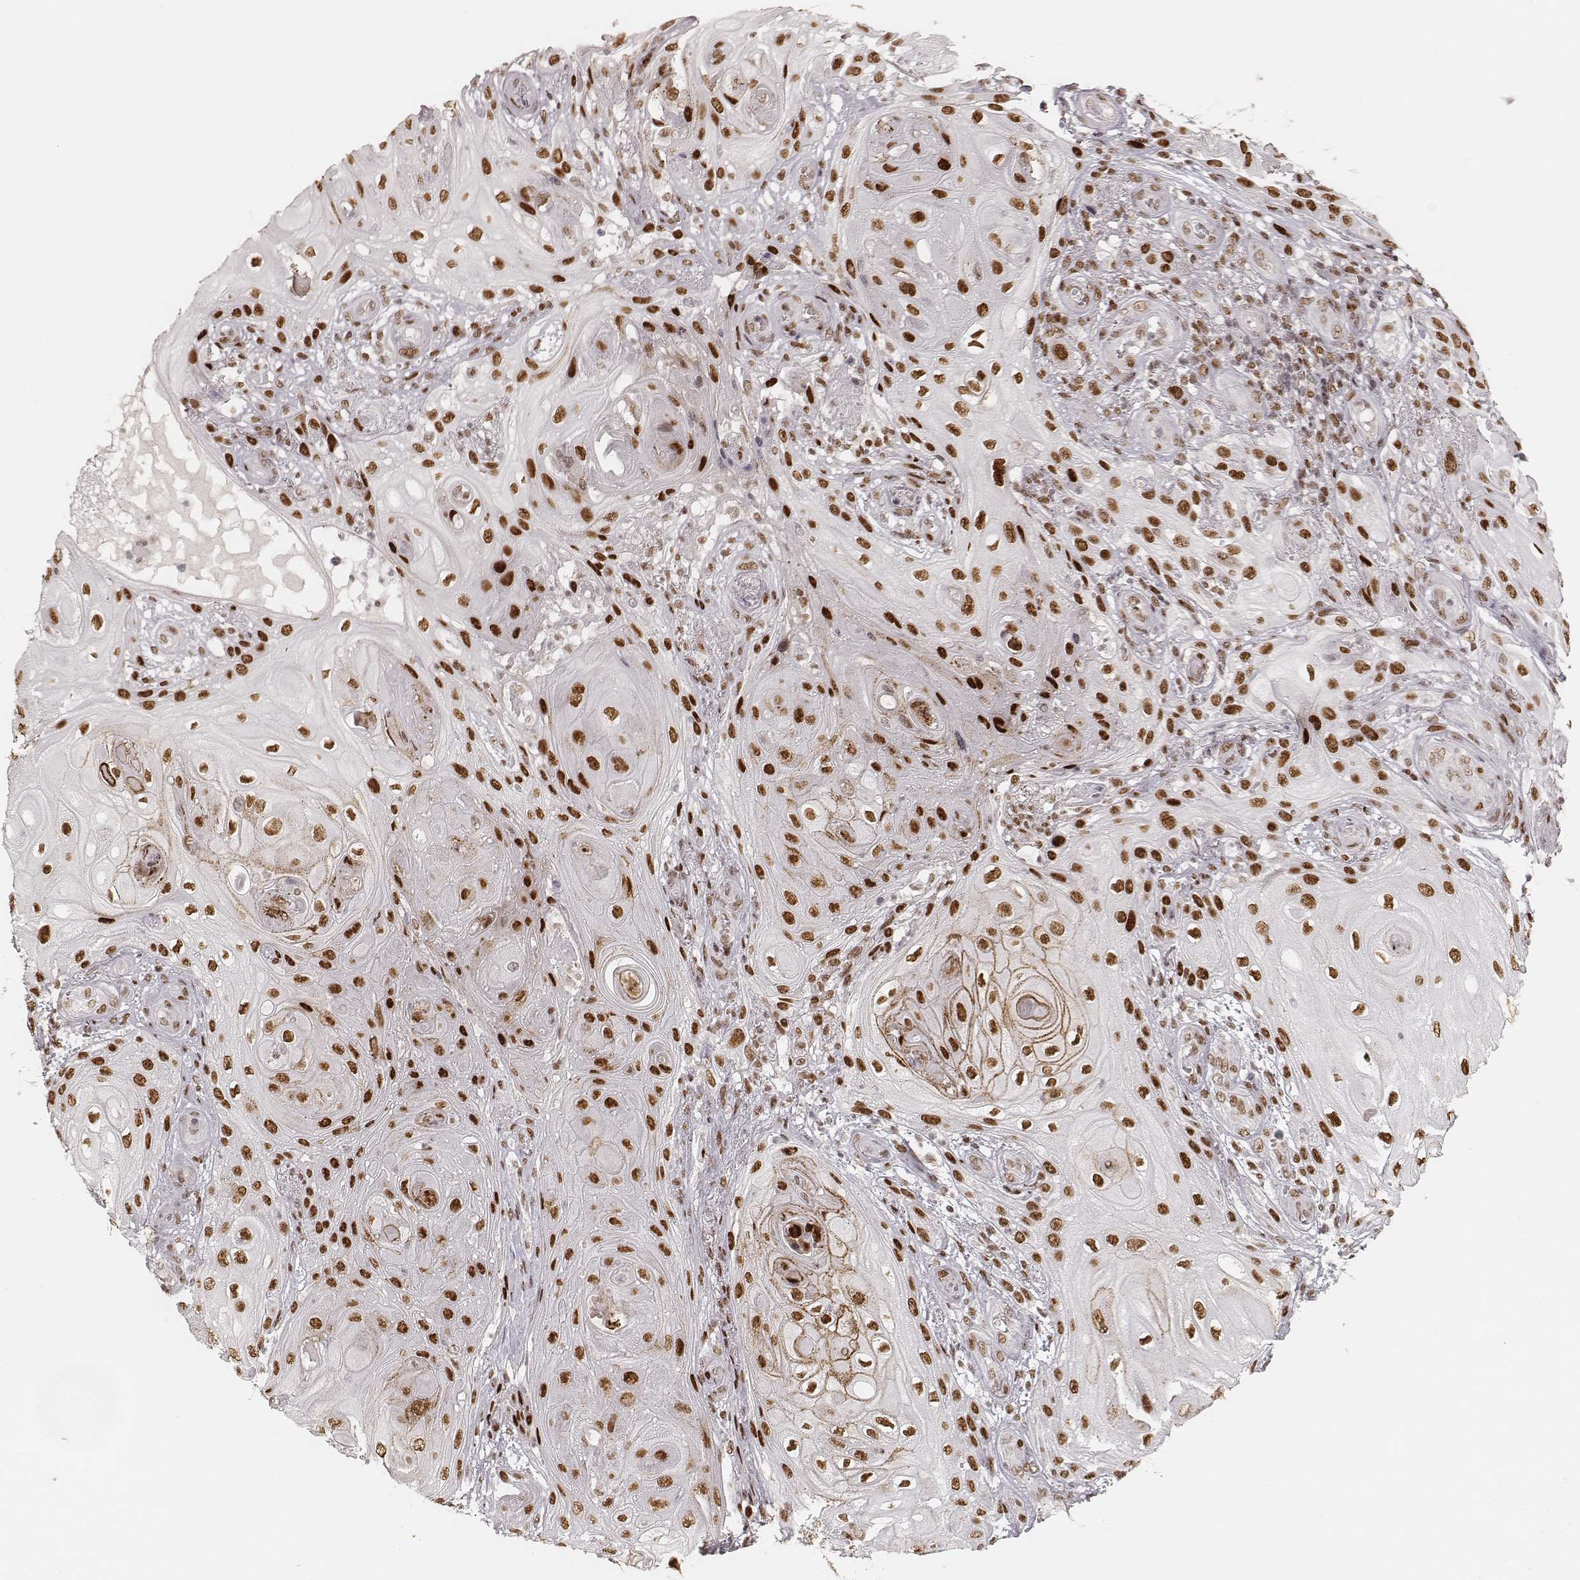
{"staining": {"intensity": "strong", "quantity": ">75%", "location": "nuclear"}, "tissue": "skin cancer", "cell_type": "Tumor cells", "image_type": "cancer", "snomed": [{"axis": "morphology", "description": "Squamous cell carcinoma, NOS"}, {"axis": "topography", "description": "Skin"}], "caption": "Immunohistochemistry (IHC) (DAB (3,3'-diaminobenzidine)) staining of human skin squamous cell carcinoma shows strong nuclear protein staining in about >75% of tumor cells. The staining is performed using DAB (3,3'-diaminobenzidine) brown chromogen to label protein expression. The nuclei are counter-stained blue using hematoxylin.", "gene": "HNRNPC", "patient": {"sex": "male", "age": 62}}